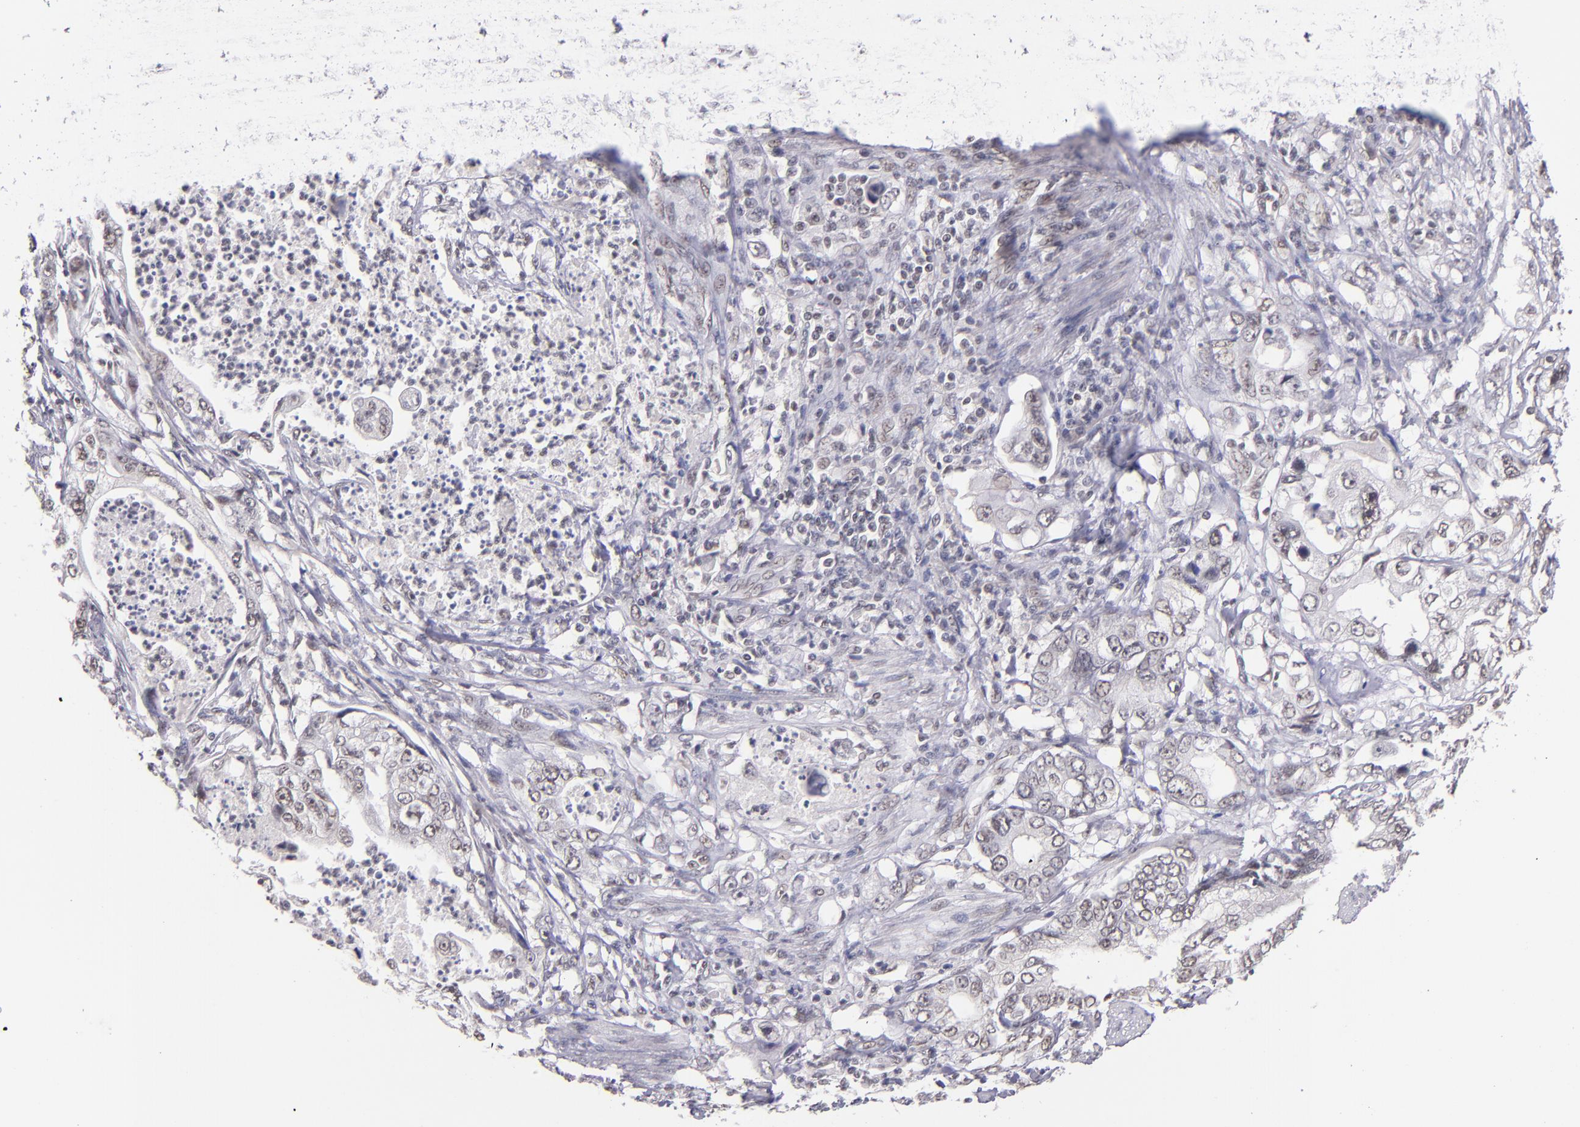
{"staining": {"intensity": "weak", "quantity": "25%-75%", "location": "nuclear"}, "tissue": "stomach cancer", "cell_type": "Tumor cells", "image_type": "cancer", "snomed": [{"axis": "morphology", "description": "Adenocarcinoma, NOS"}, {"axis": "topography", "description": "Pancreas"}, {"axis": "topography", "description": "Stomach, upper"}], "caption": "The immunohistochemical stain labels weak nuclear positivity in tumor cells of stomach cancer tissue.", "gene": "ZNF148", "patient": {"sex": "male", "age": 77}}